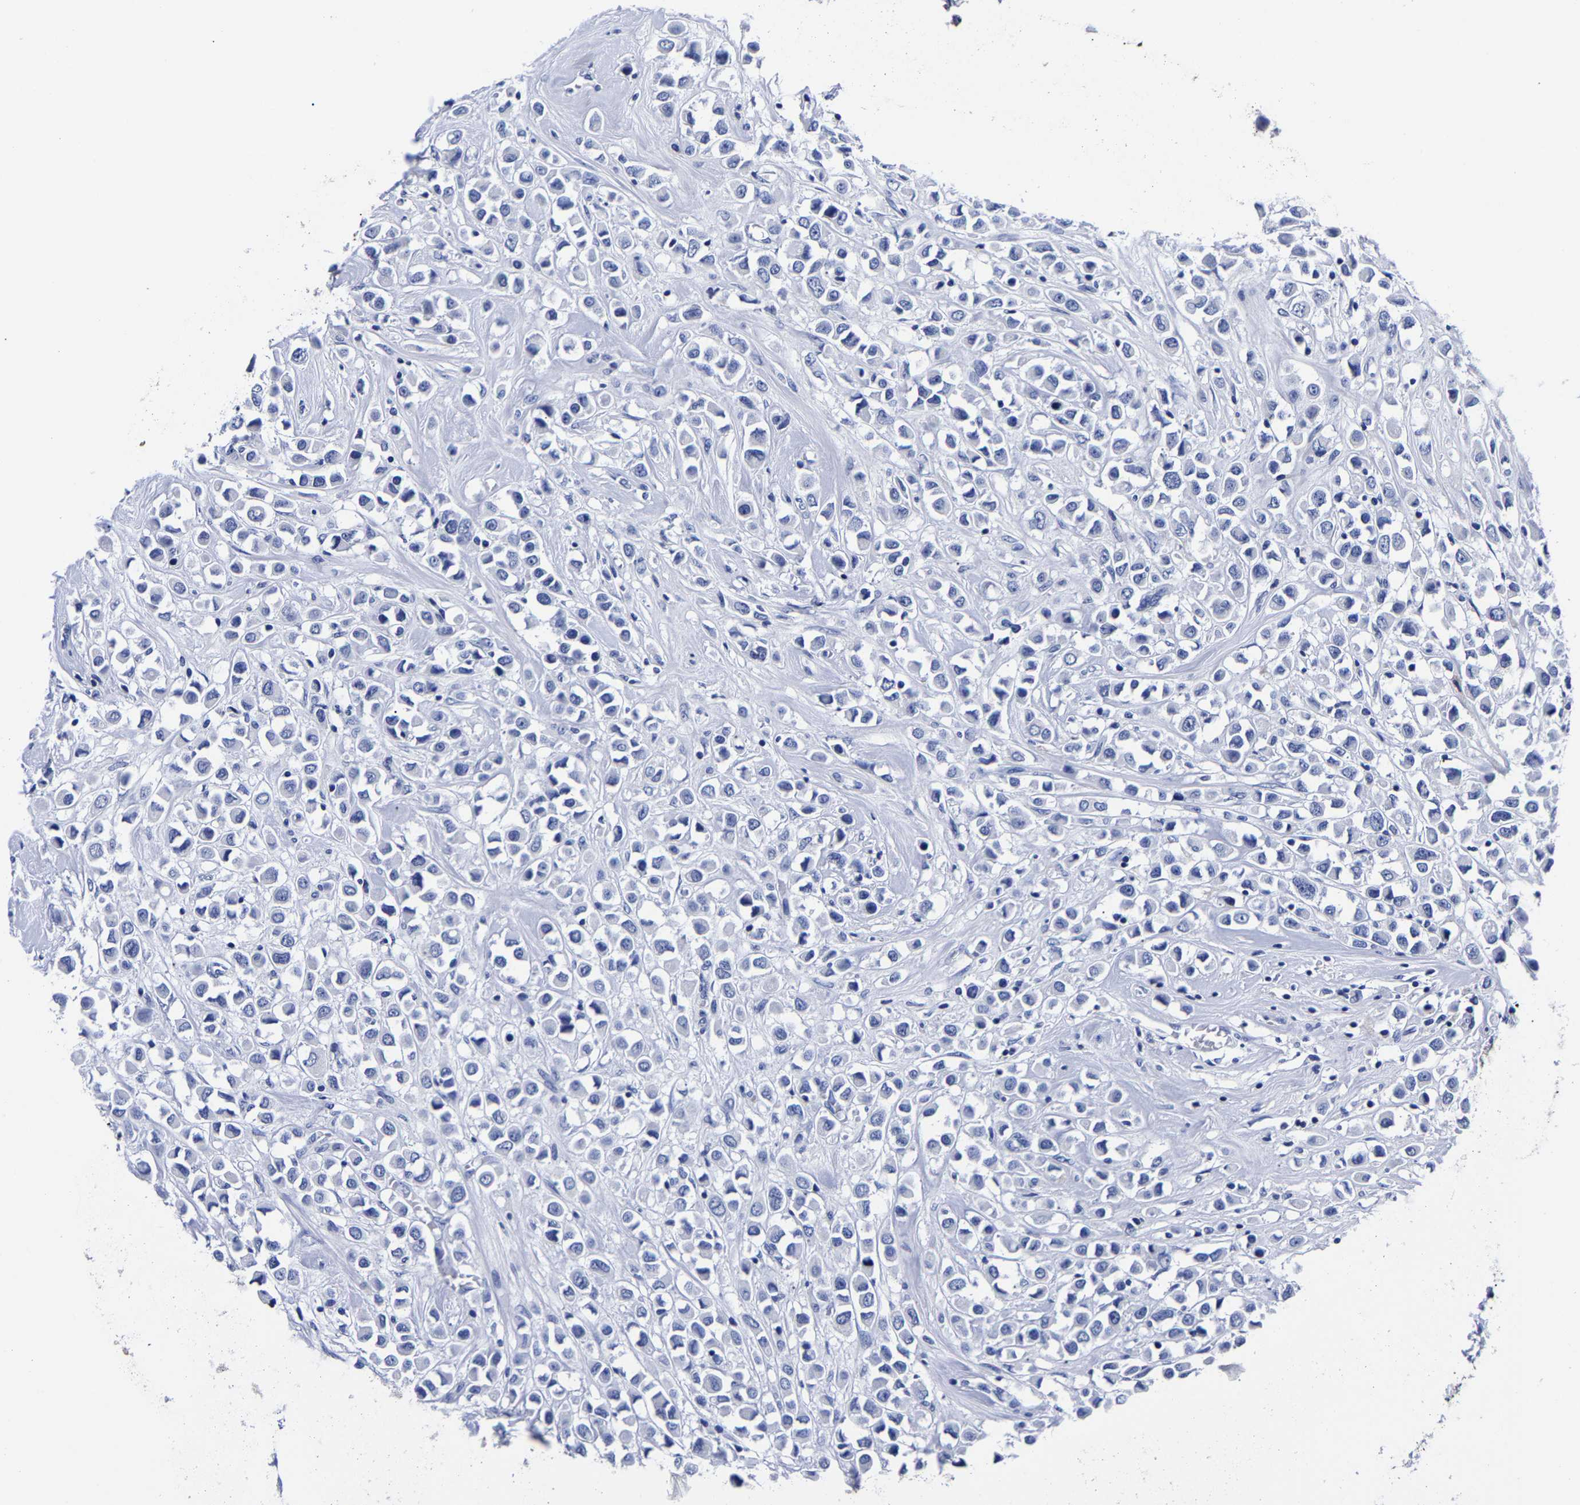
{"staining": {"intensity": "negative", "quantity": "none", "location": "none"}, "tissue": "breast cancer", "cell_type": "Tumor cells", "image_type": "cancer", "snomed": [{"axis": "morphology", "description": "Duct carcinoma"}, {"axis": "topography", "description": "Breast"}], "caption": "An IHC micrograph of infiltrating ductal carcinoma (breast) is shown. There is no staining in tumor cells of infiltrating ductal carcinoma (breast). (DAB IHC with hematoxylin counter stain).", "gene": "CPA2", "patient": {"sex": "female", "age": 61}}